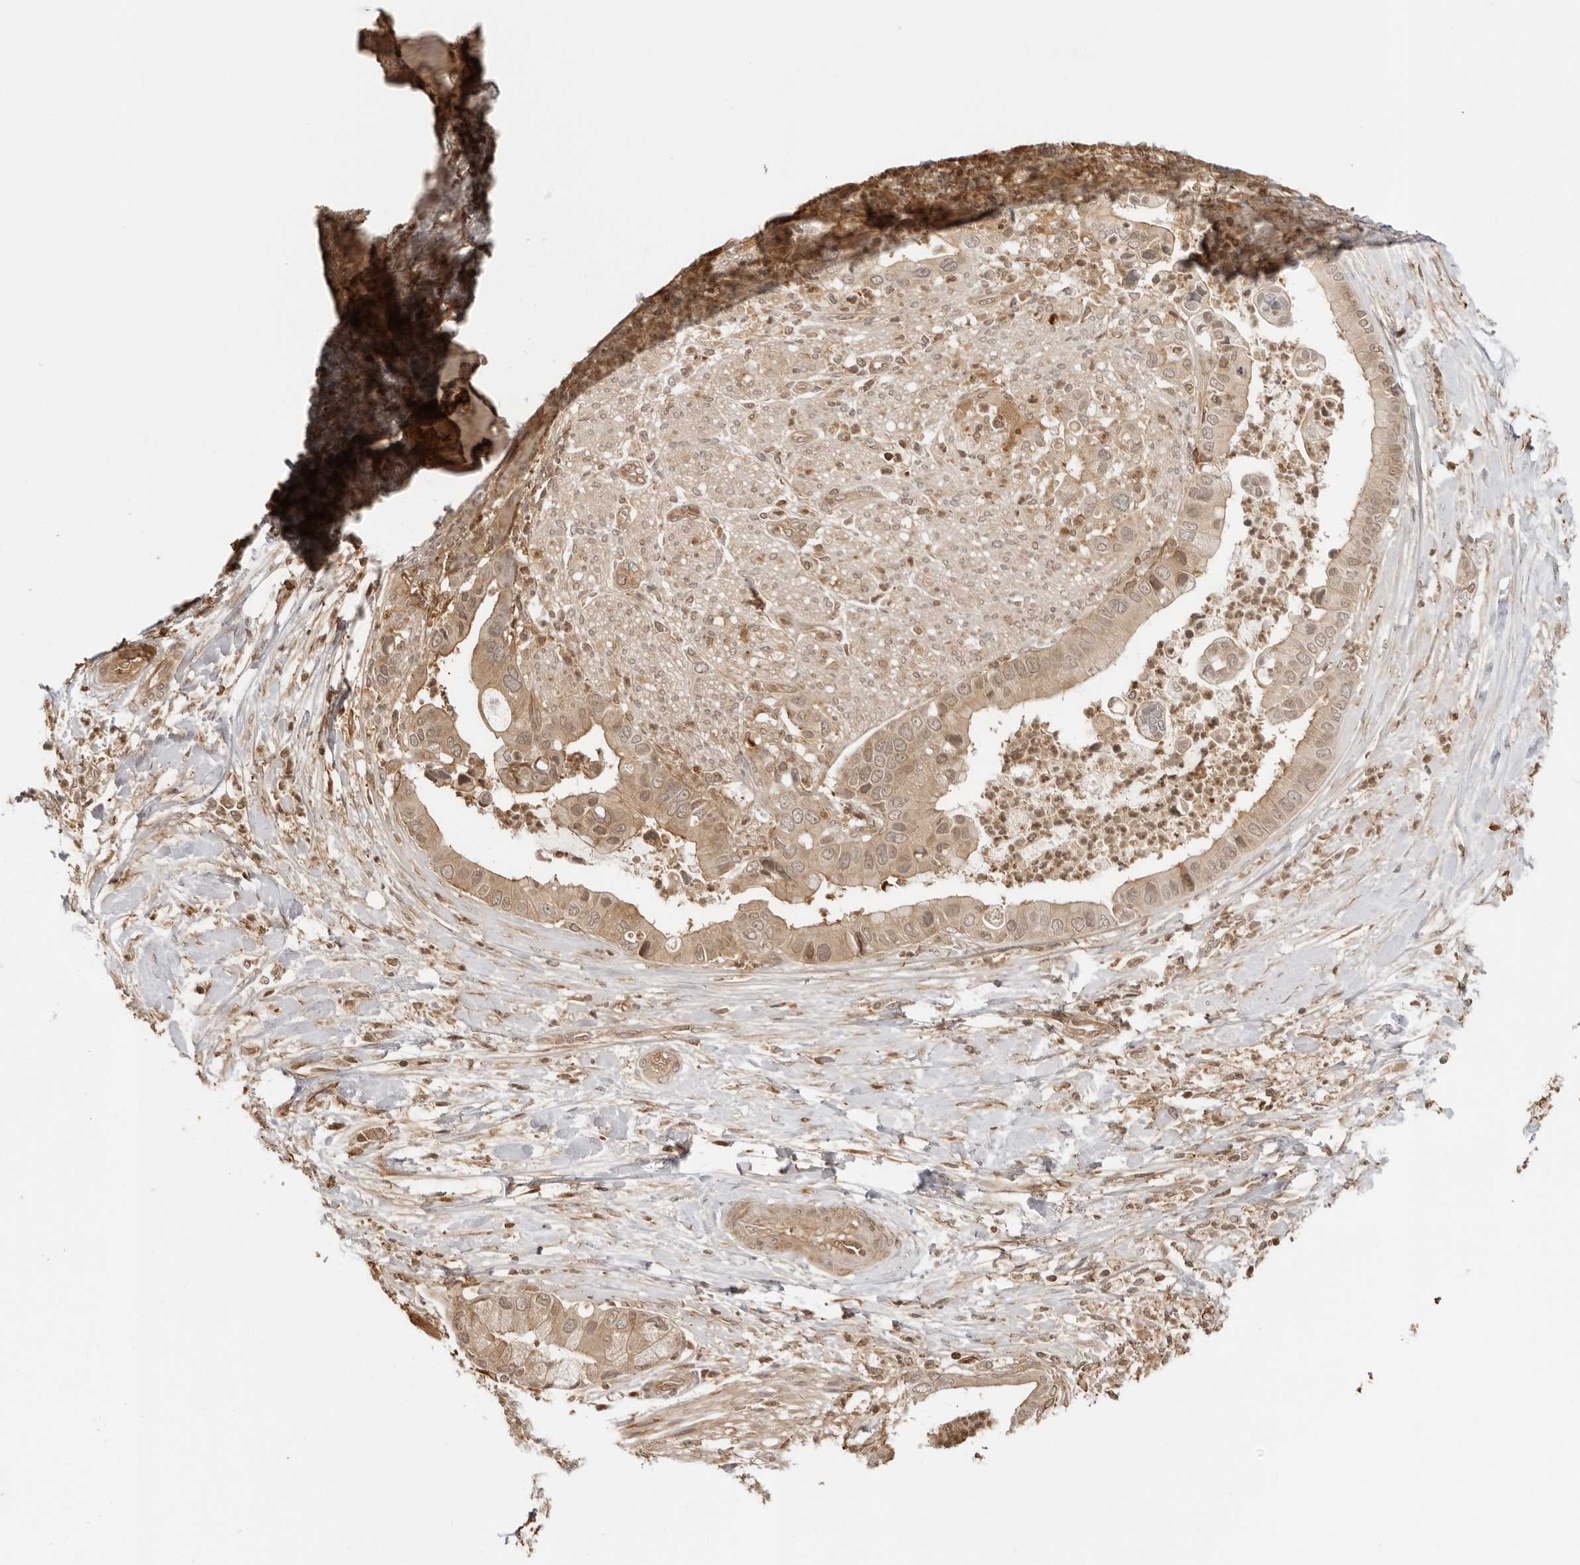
{"staining": {"intensity": "weak", "quantity": ">75%", "location": "cytoplasmic/membranous"}, "tissue": "liver cancer", "cell_type": "Tumor cells", "image_type": "cancer", "snomed": [{"axis": "morphology", "description": "Cholangiocarcinoma"}, {"axis": "topography", "description": "Liver"}], "caption": "Liver cancer was stained to show a protein in brown. There is low levels of weak cytoplasmic/membranous positivity in about >75% of tumor cells.", "gene": "IKBKE", "patient": {"sex": "female", "age": 54}}